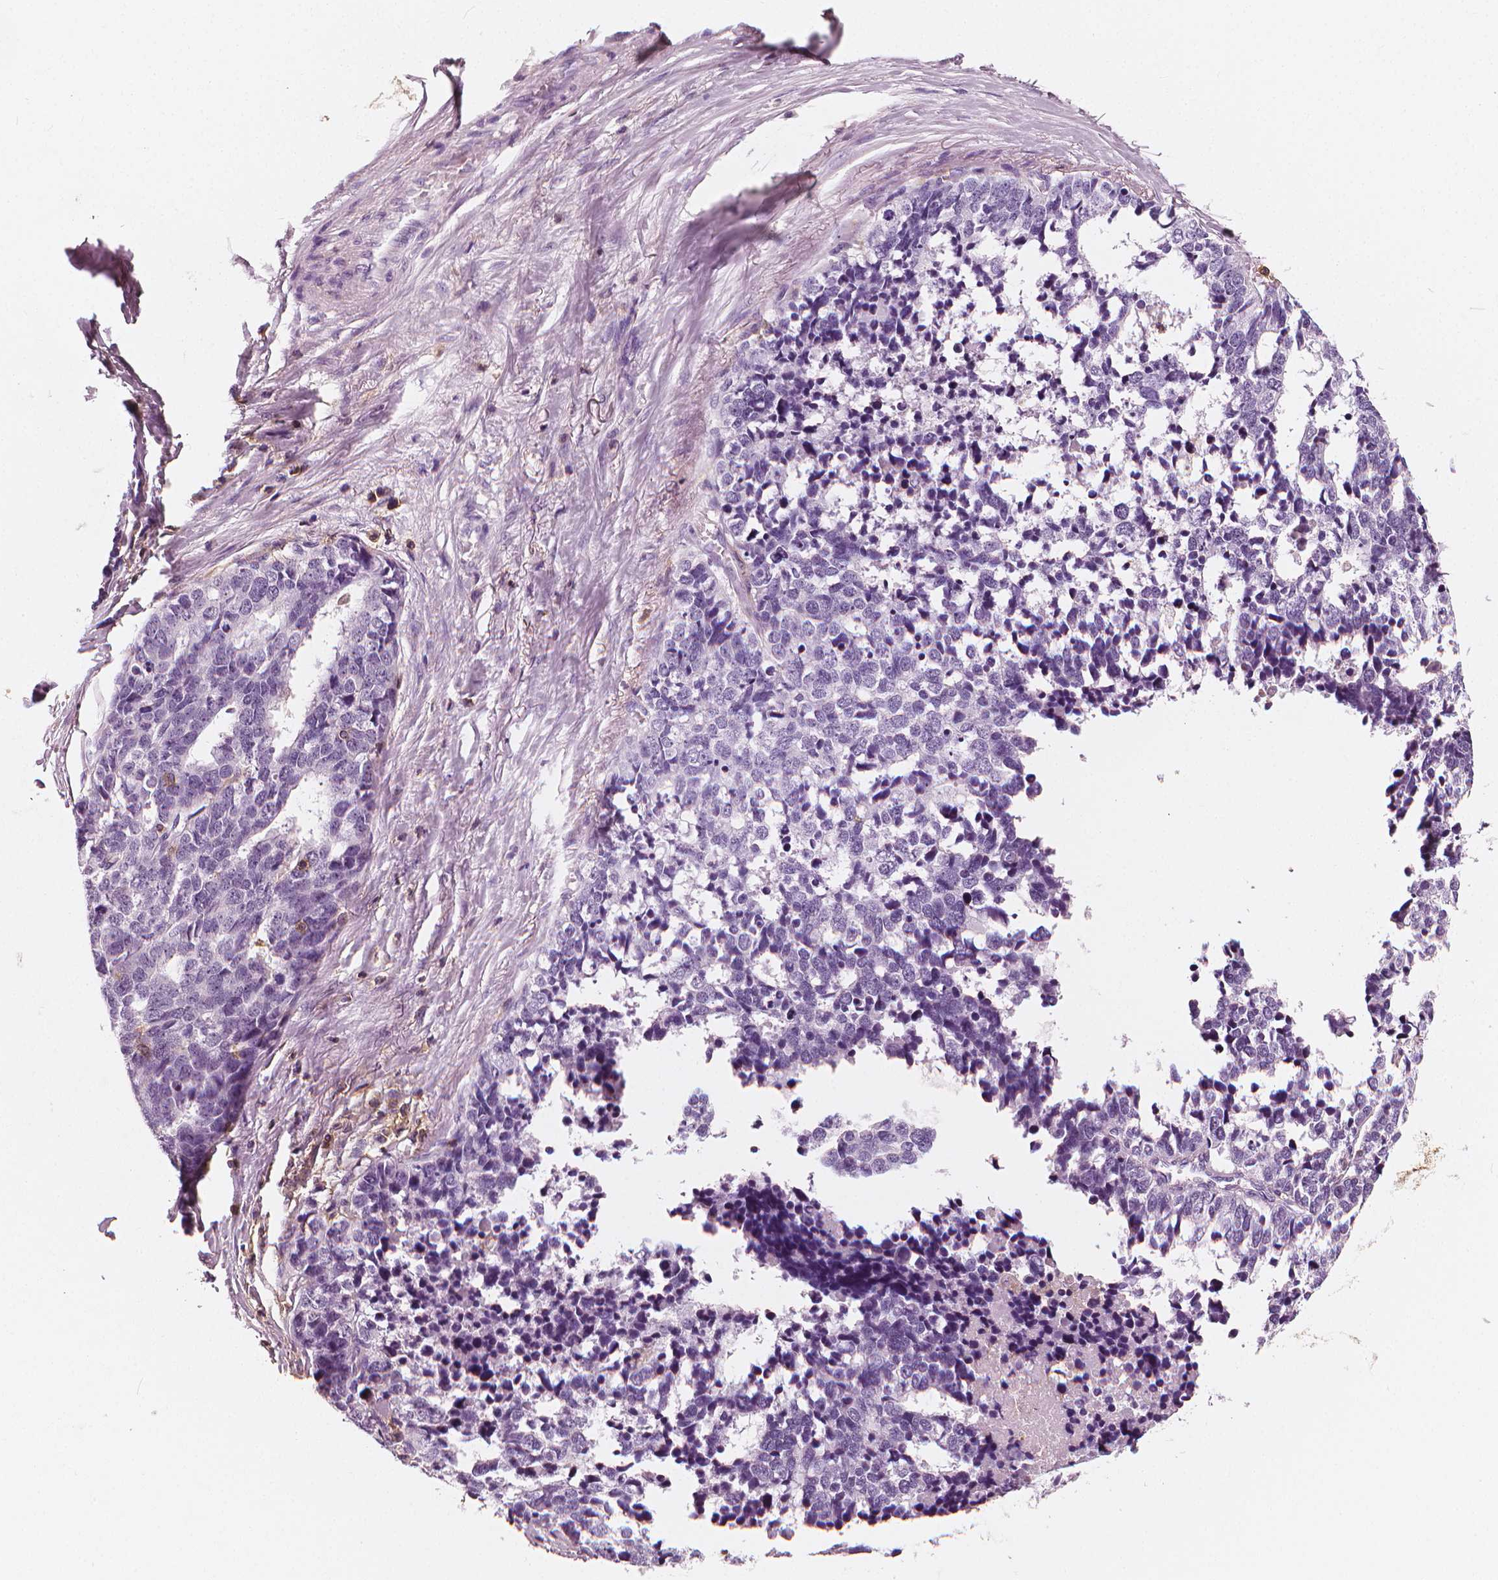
{"staining": {"intensity": "negative", "quantity": "none", "location": "none"}, "tissue": "stomach cancer", "cell_type": "Tumor cells", "image_type": "cancer", "snomed": [{"axis": "morphology", "description": "Adenocarcinoma, NOS"}, {"axis": "topography", "description": "Stomach"}], "caption": "High power microscopy photomicrograph of an immunohistochemistry image of stomach cancer (adenocarcinoma), revealing no significant staining in tumor cells.", "gene": "PTPRC", "patient": {"sex": "male", "age": 69}}